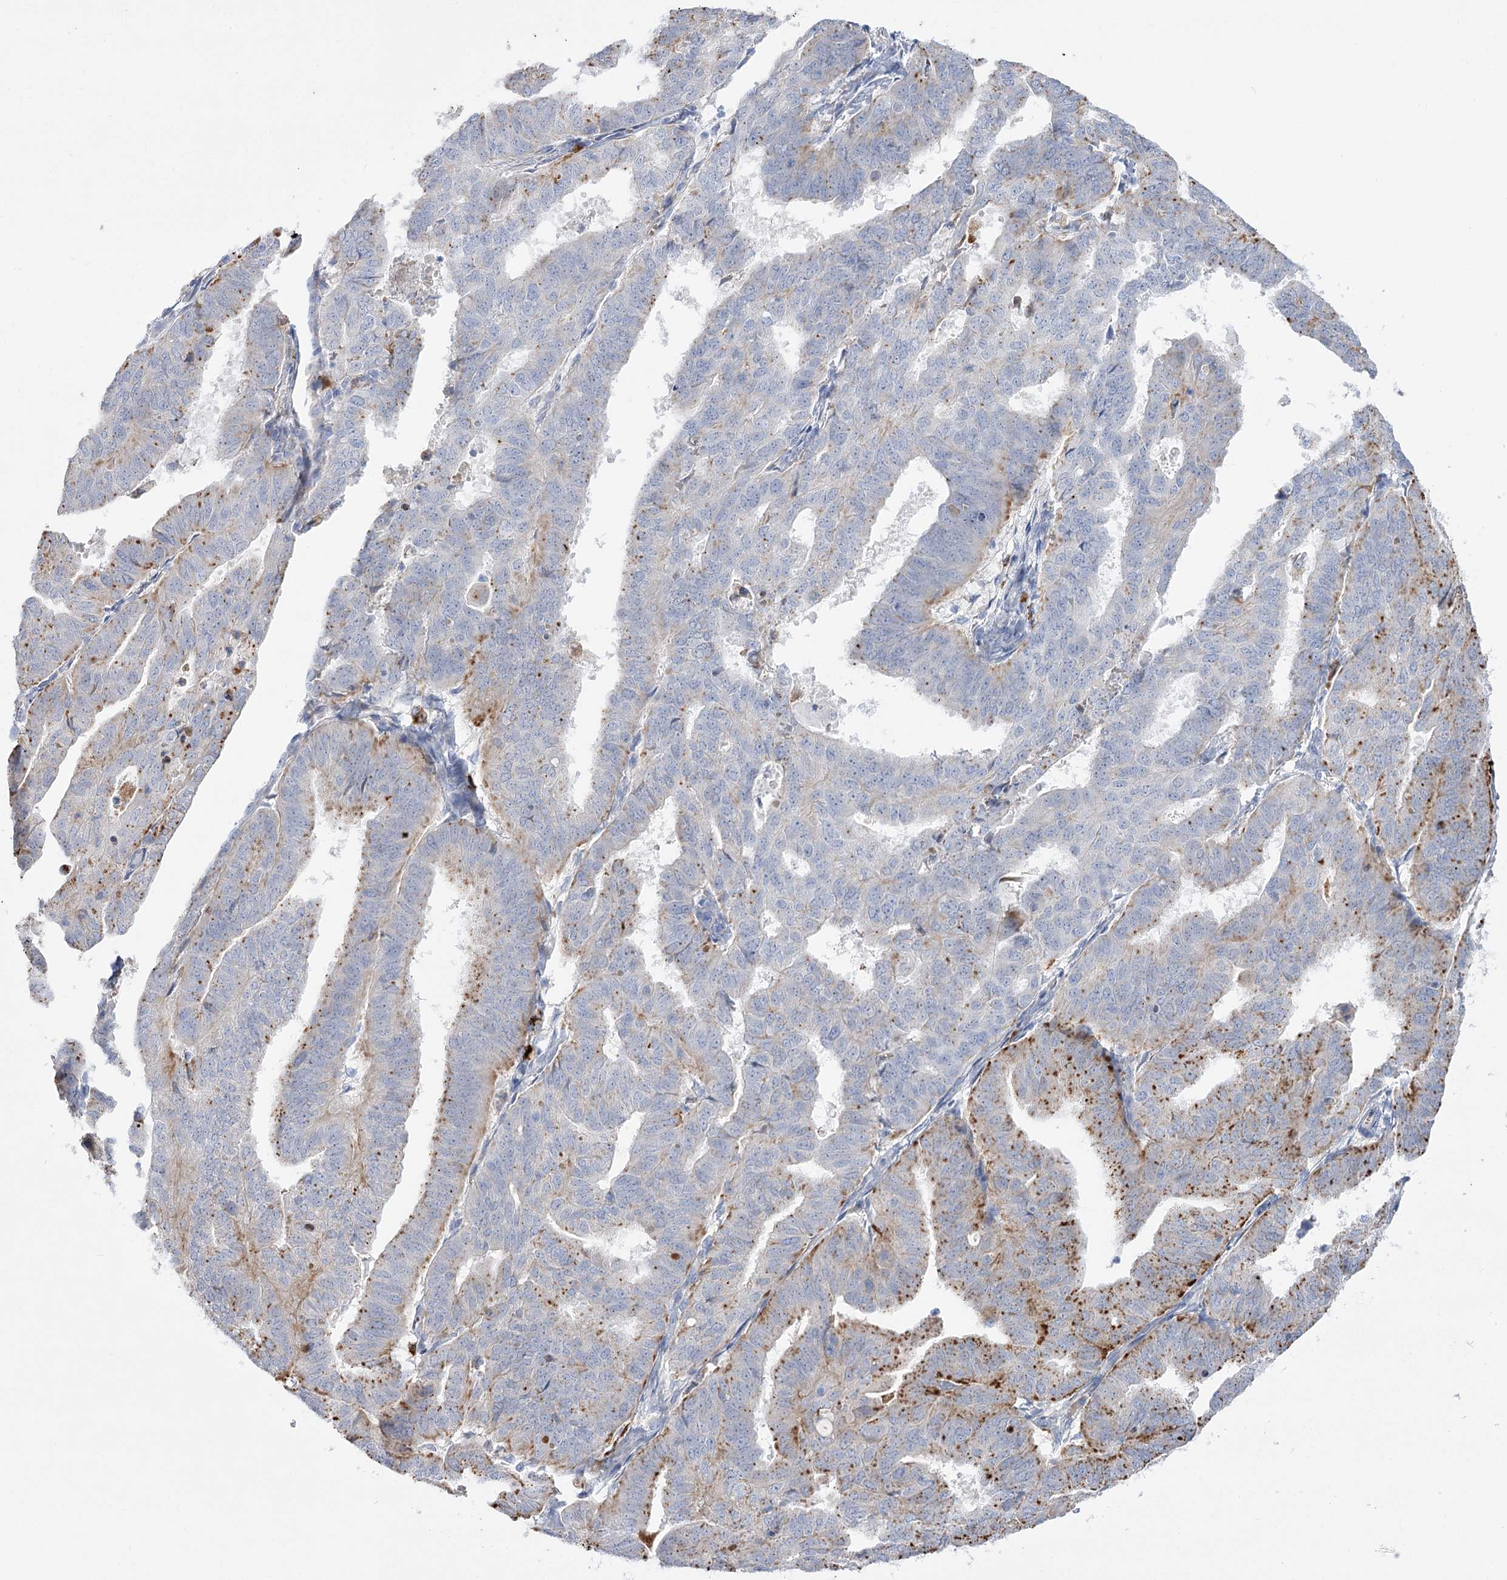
{"staining": {"intensity": "moderate", "quantity": "<25%", "location": "cytoplasmic/membranous"}, "tissue": "endometrial cancer", "cell_type": "Tumor cells", "image_type": "cancer", "snomed": [{"axis": "morphology", "description": "Adenocarcinoma, NOS"}, {"axis": "topography", "description": "Uterus"}], "caption": "Adenocarcinoma (endometrial) was stained to show a protein in brown. There is low levels of moderate cytoplasmic/membranous positivity in approximately <25% of tumor cells.", "gene": "SIAE", "patient": {"sex": "female", "age": 77}}